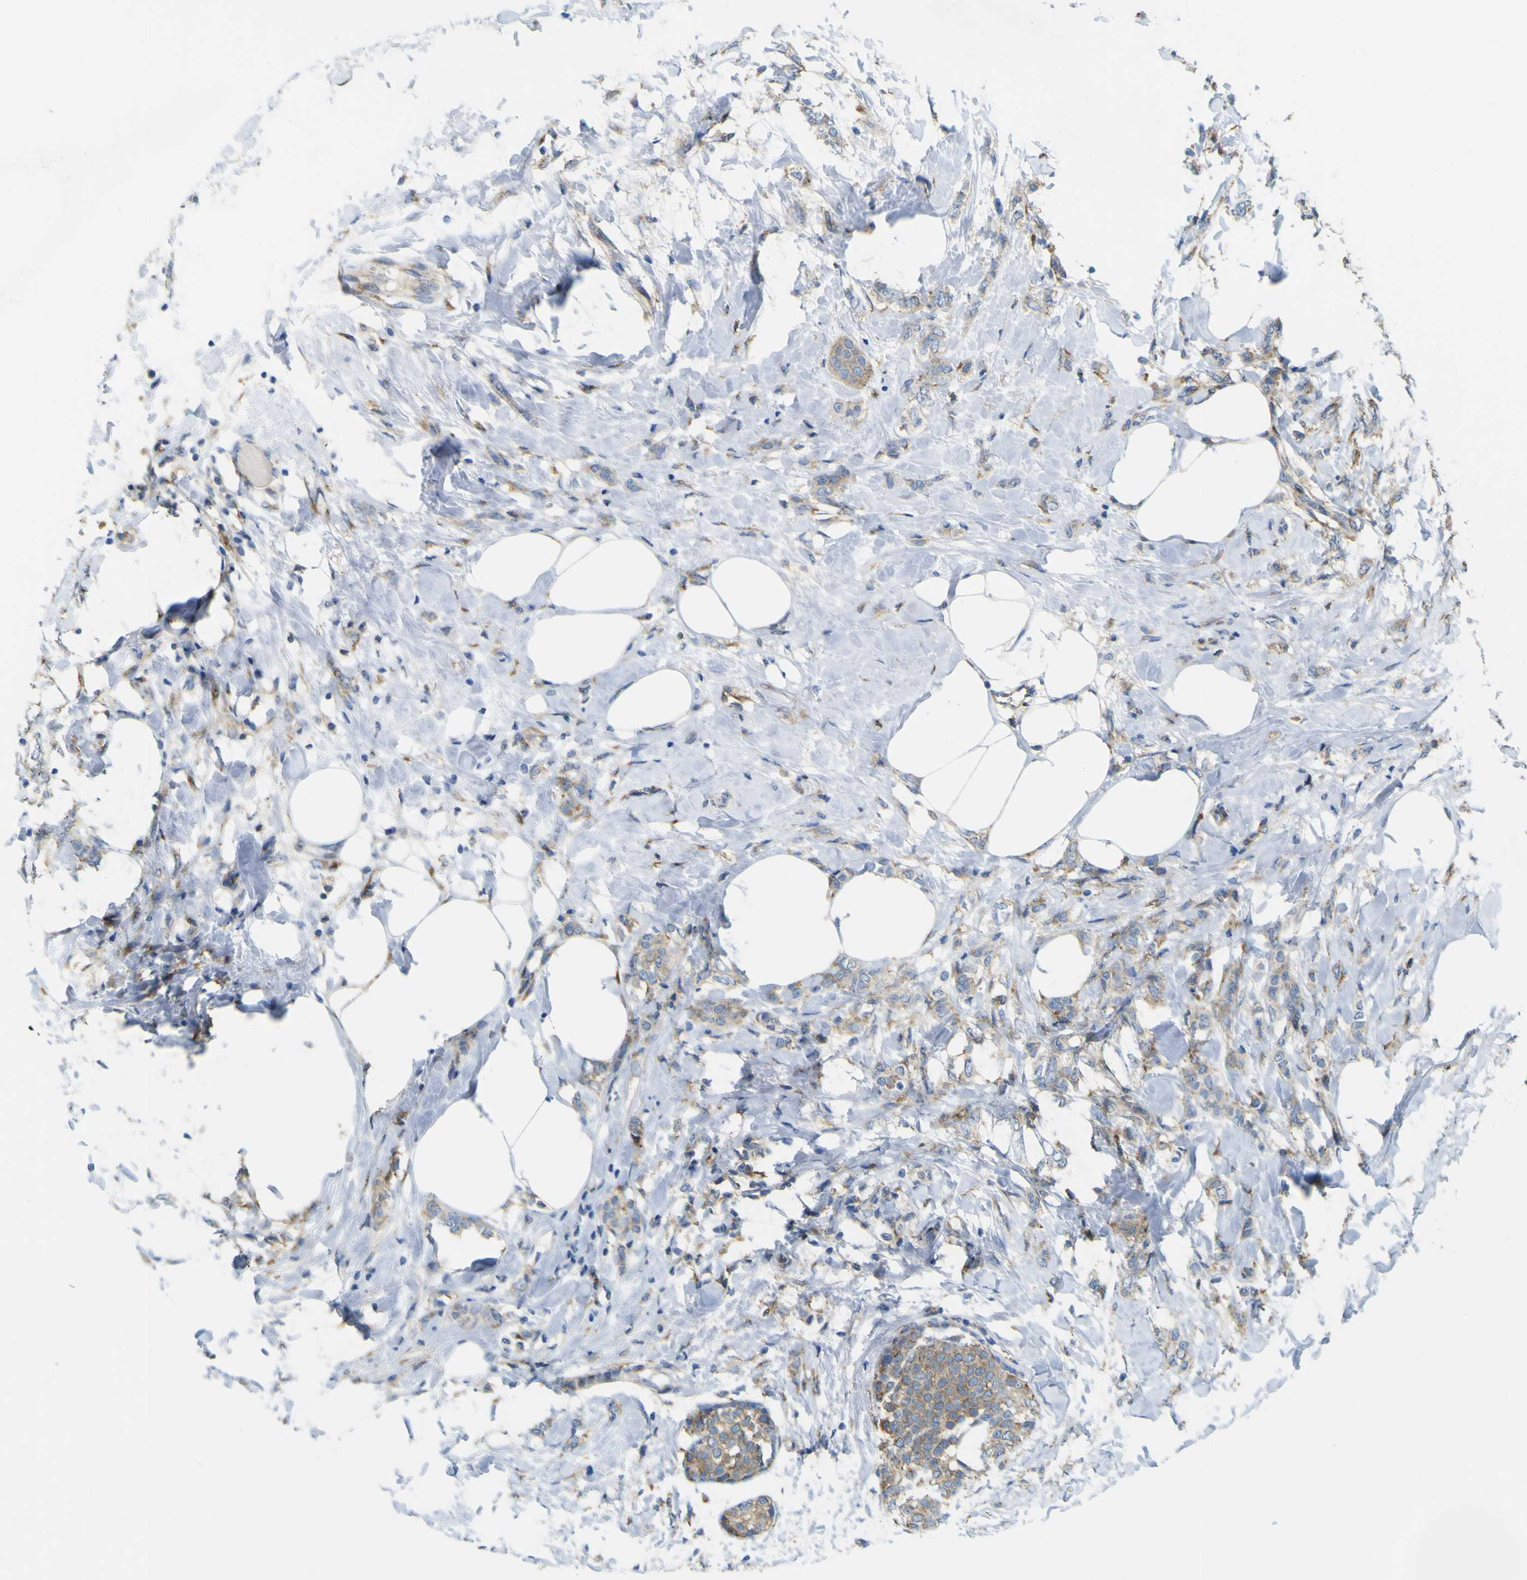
{"staining": {"intensity": "weak", "quantity": ">75%", "location": "cytoplasmic/membranous"}, "tissue": "breast cancer", "cell_type": "Tumor cells", "image_type": "cancer", "snomed": [{"axis": "morphology", "description": "Lobular carcinoma, in situ"}, {"axis": "morphology", "description": "Lobular carcinoma"}, {"axis": "topography", "description": "Breast"}], "caption": "A low amount of weak cytoplasmic/membranous expression is identified in about >75% of tumor cells in lobular carcinoma (breast) tissue.", "gene": "IGF2R", "patient": {"sex": "female", "age": 41}}